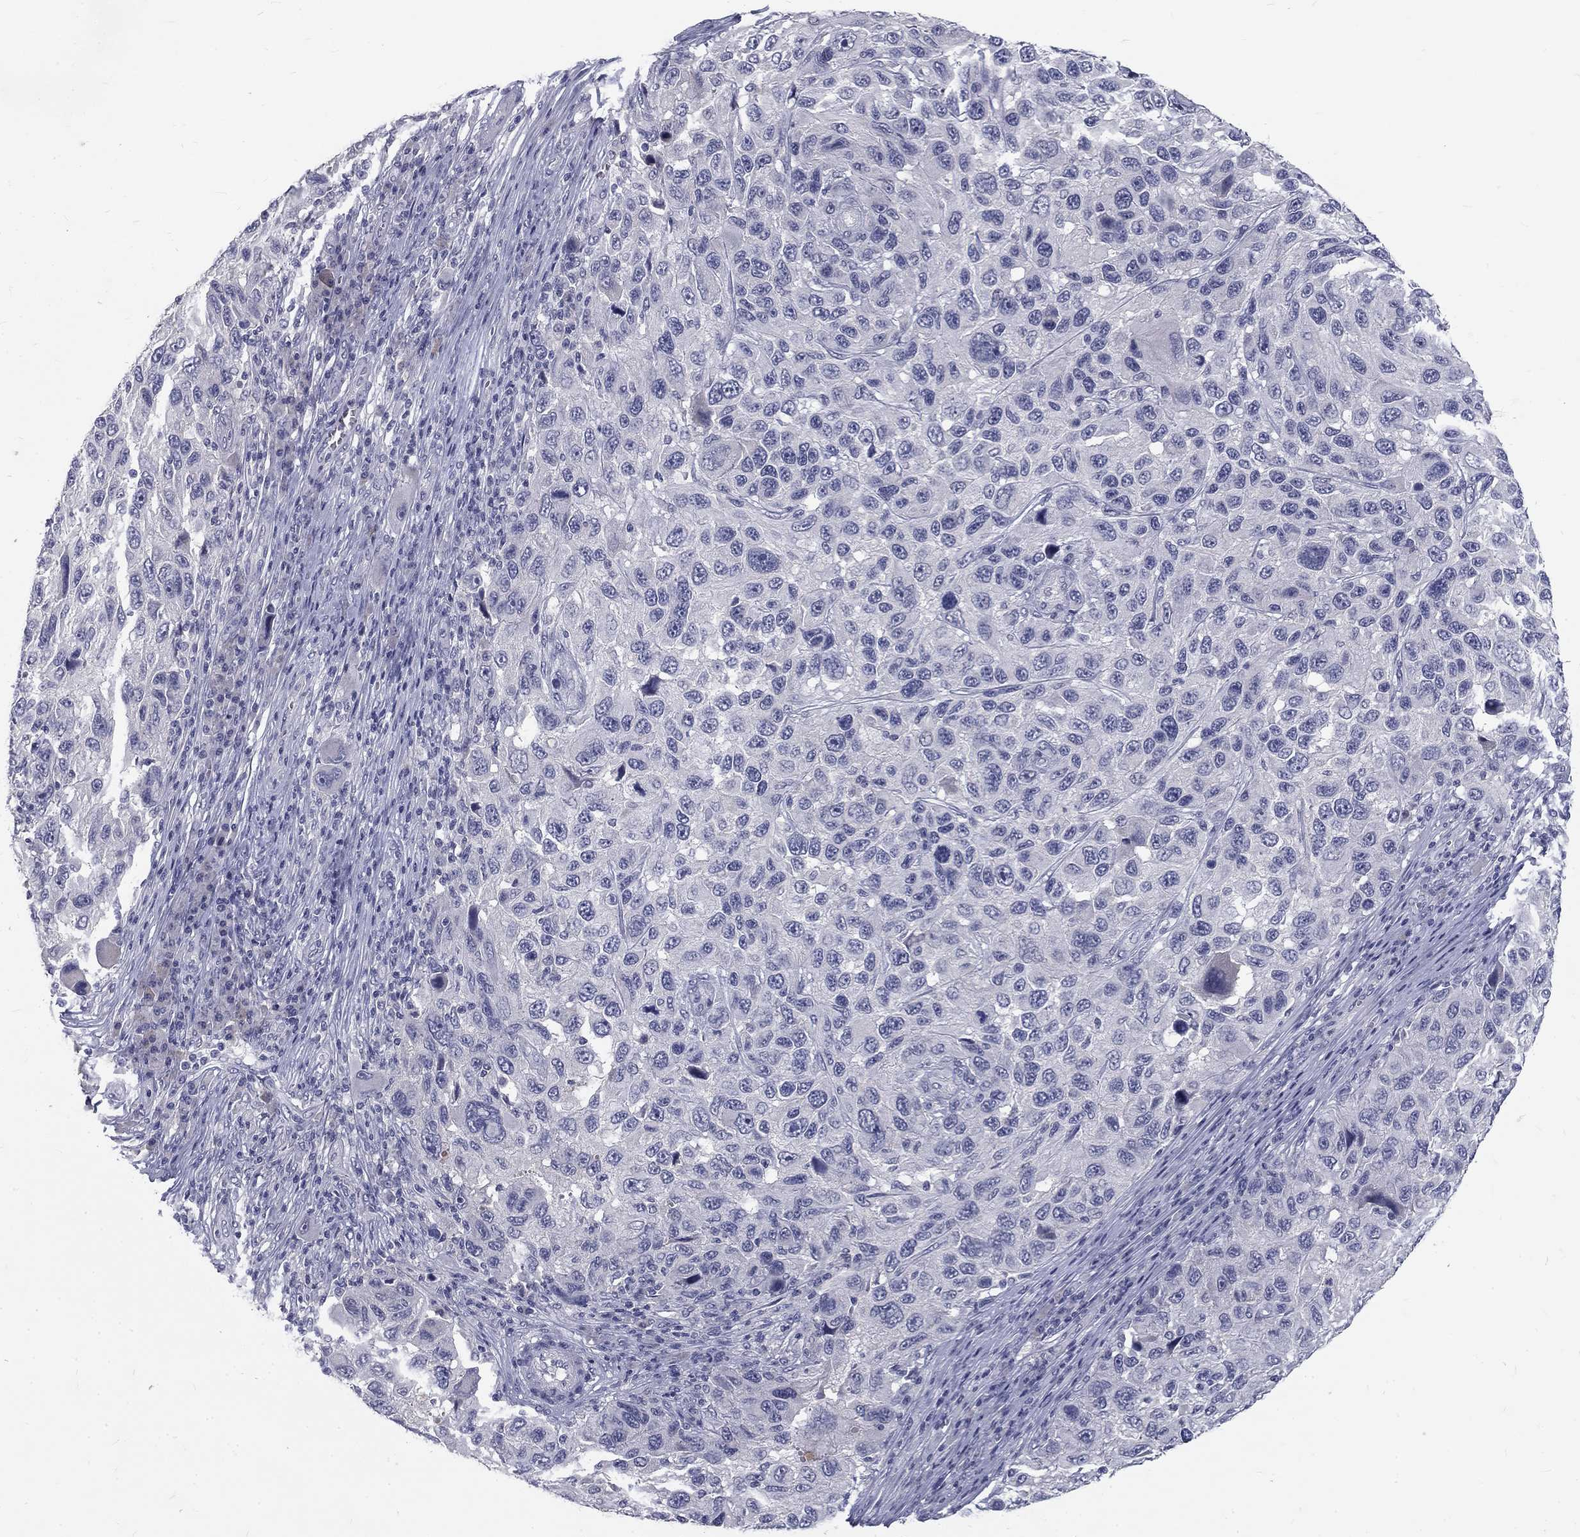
{"staining": {"intensity": "negative", "quantity": "none", "location": "none"}, "tissue": "melanoma", "cell_type": "Tumor cells", "image_type": "cancer", "snomed": [{"axis": "morphology", "description": "Malignant melanoma, NOS"}, {"axis": "topography", "description": "Skin"}], "caption": "Malignant melanoma was stained to show a protein in brown. There is no significant staining in tumor cells.", "gene": "NOS1", "patient": {"sex": "male", "age": 53}}